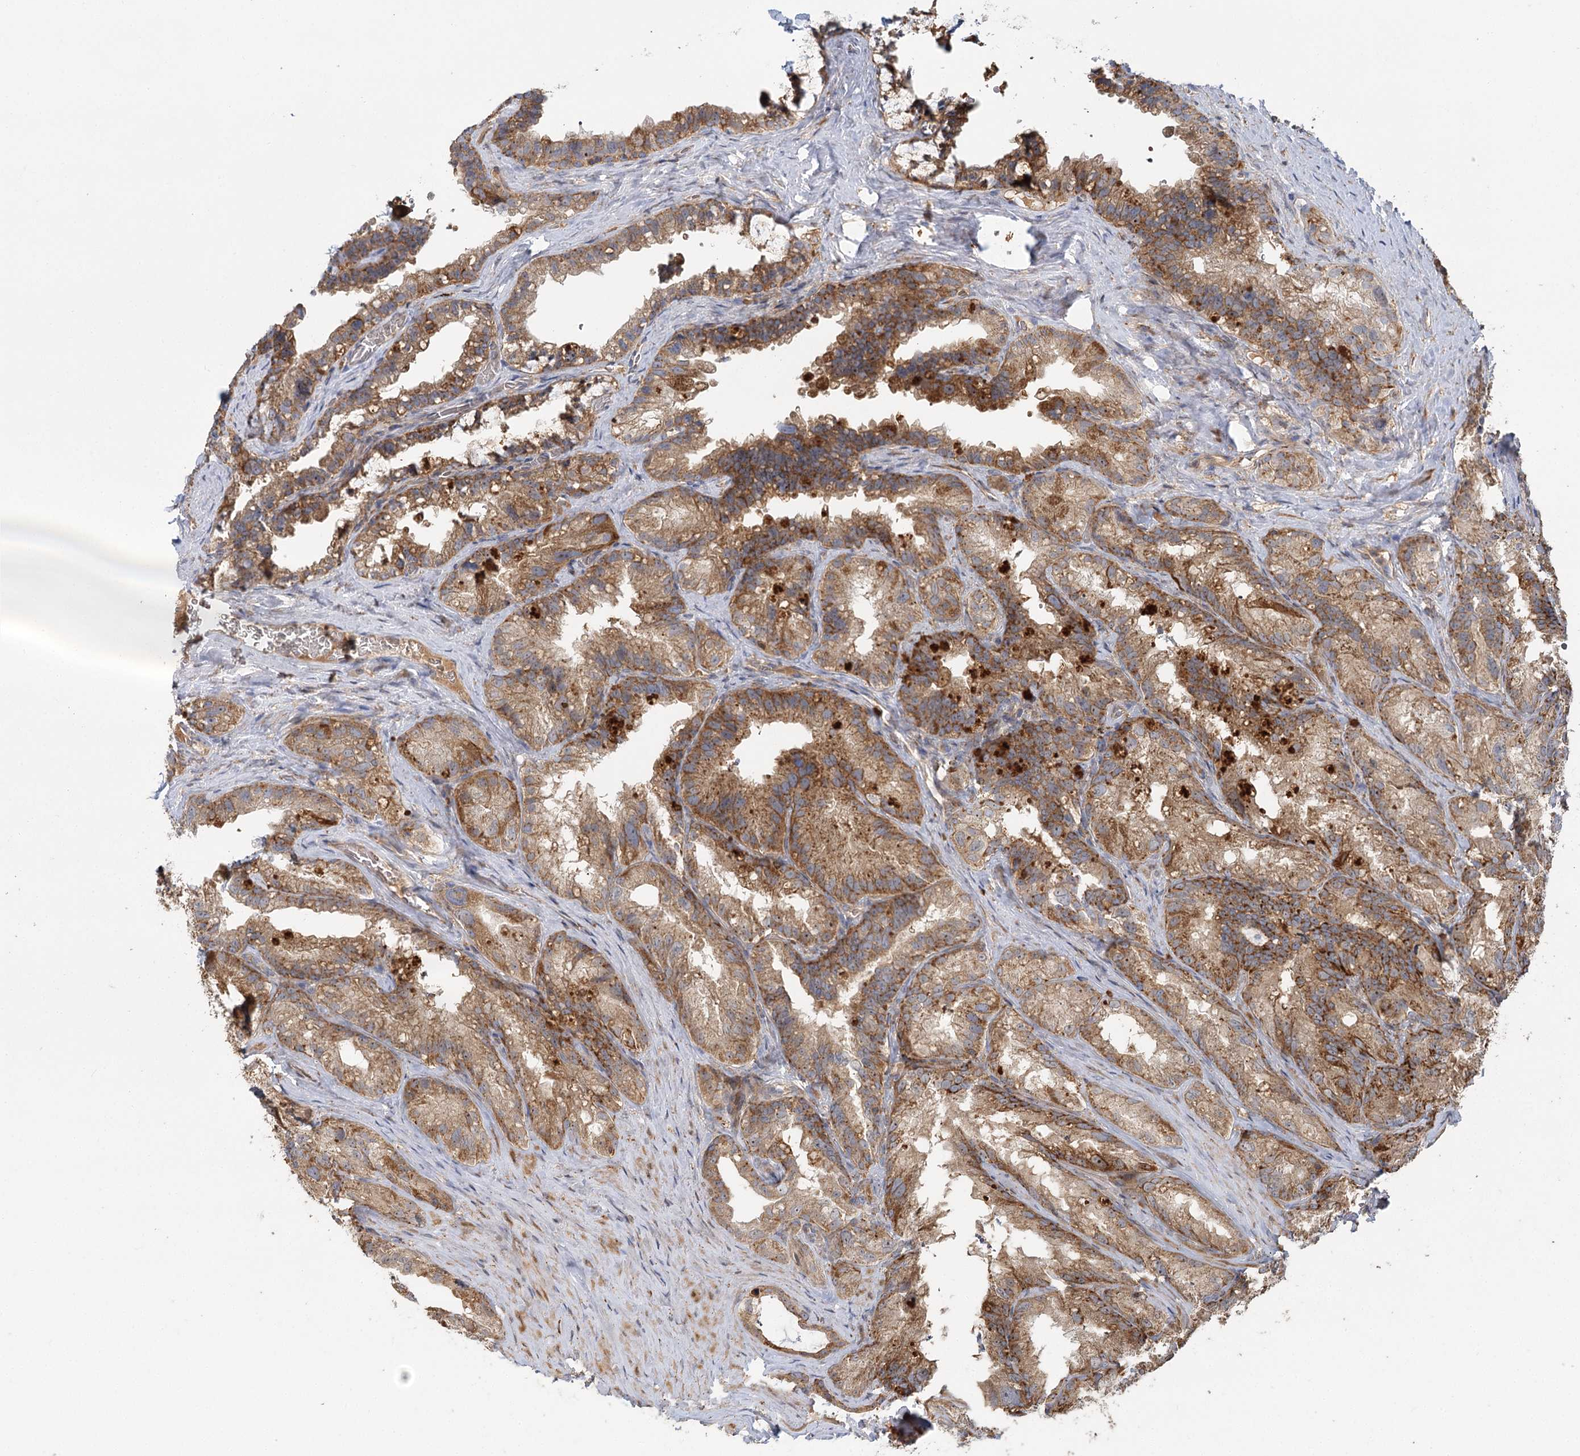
{"staining": {"intensity": "moderate", "quantity": ">75%", "location": "cytoplasmic/membranous"}, "tissue": "seminal vesicle", "cell_type": "Glandular cells", "image_type": "normal", "snomed": [{"axis": "morphology", "description": "Normal tissue, NOS"}, {"axis": "topography", "description": "Seminal veicle"}], "caption": "Seminal vesicle stained with DAB (3,3'-diaminobenzidine) immunohistochemistry exhibits medium levels of moderate cytoplasmic/membranous staining in approximately >75% of glandular cells.", "gene": "ENSG00000273217", "patient": {"sex": "male", "age": 60}}